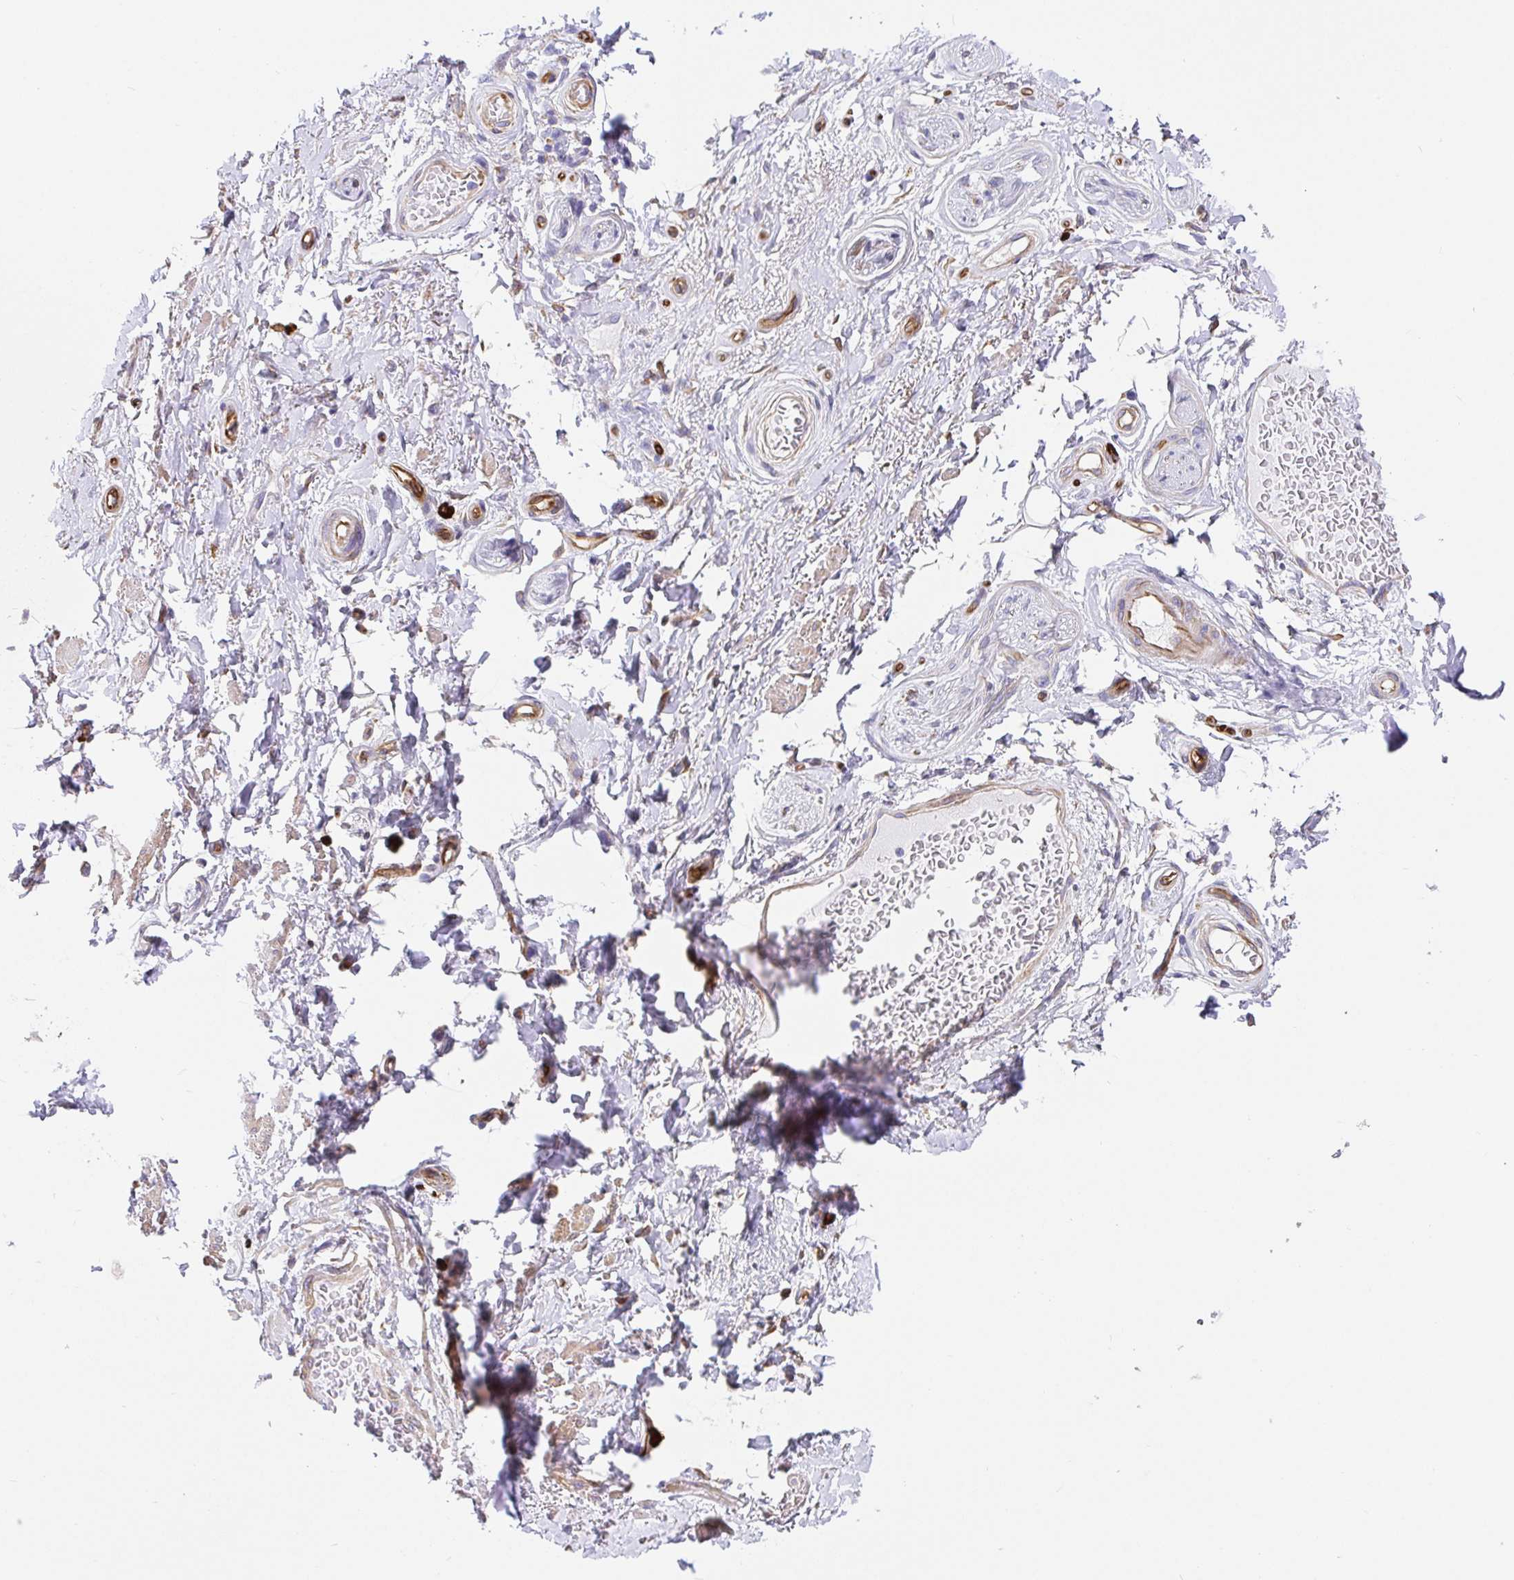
{"staining": {"intensity": "negative", "quantity": "none", "location": "none"}, "tissue": "soft tissue", "cell_type": "Fibroblasts", "image_type": "normal", "snomed": [{"axis": "morphology", "description": "Normal tissue, NOS"}, {"axis": "topography", "description": "Peripheral nerve tissue"}], "caption": "There is no significant expression in fibroblasts of soft tissue. Nuclei are stained in blue.", "gene": "DOCK1", "patient": {"sex": "male", "age": 51}}